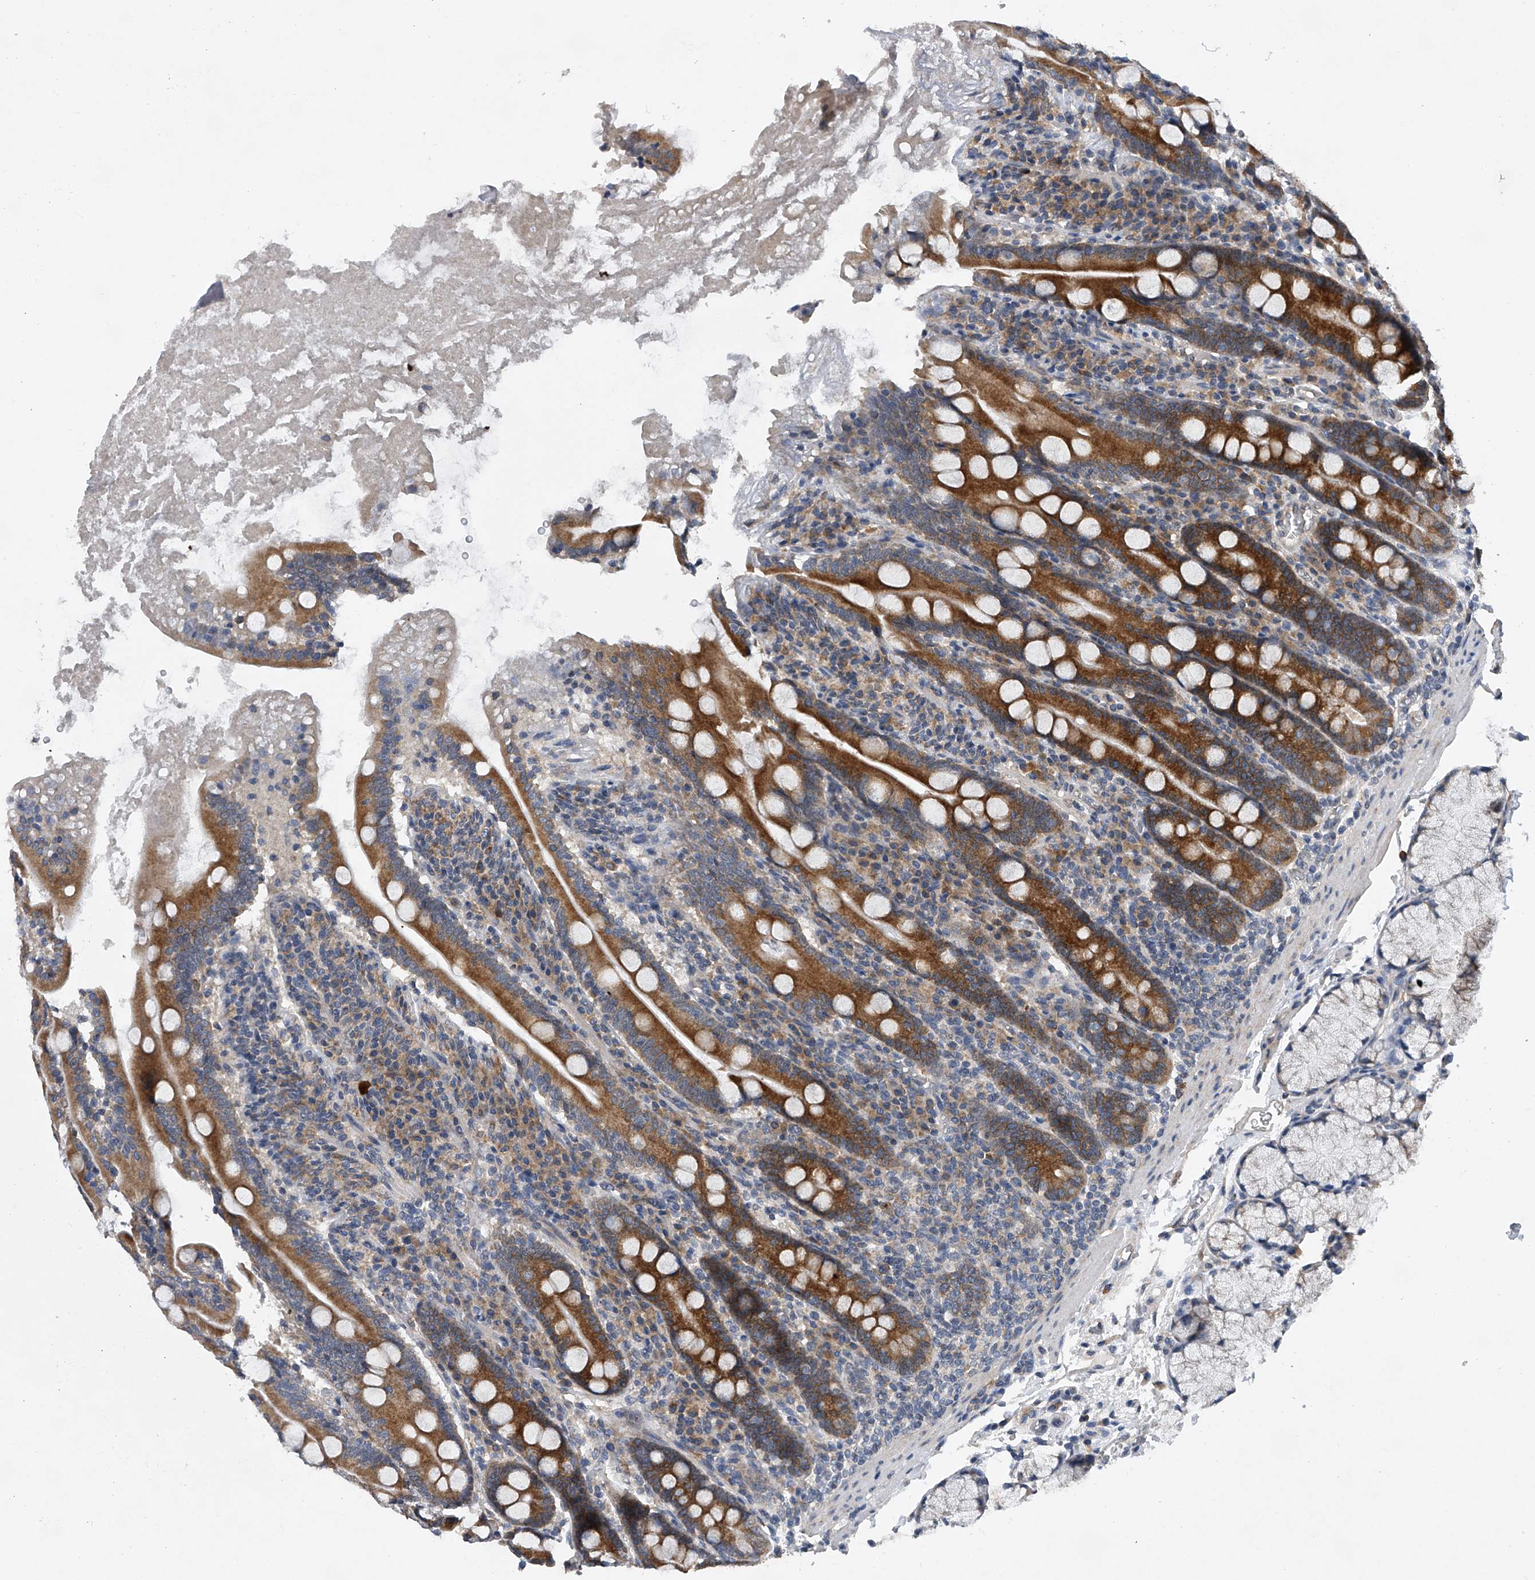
{"staining": {"intensity": "strong", "quantity": ">75%", "location": "cytoplasmic/membranous"}, "tissue": "duodenum", "cell_type": "Glandular cells", "image_type": "normal", "snomed": [{"axis": "morphology", "description": "Normal tissue, NOS"}, {"axis": "topography", "description": "Duodenum"}], "caption": "Immunohistochemistry (IHC) of normal human duodenum reveals high levels of strong cytoplasmic/membranous positivity in approximately >75% of glandular cells.", "gene": "RNF5", "patient": {"sex": "male", "age": 35}}